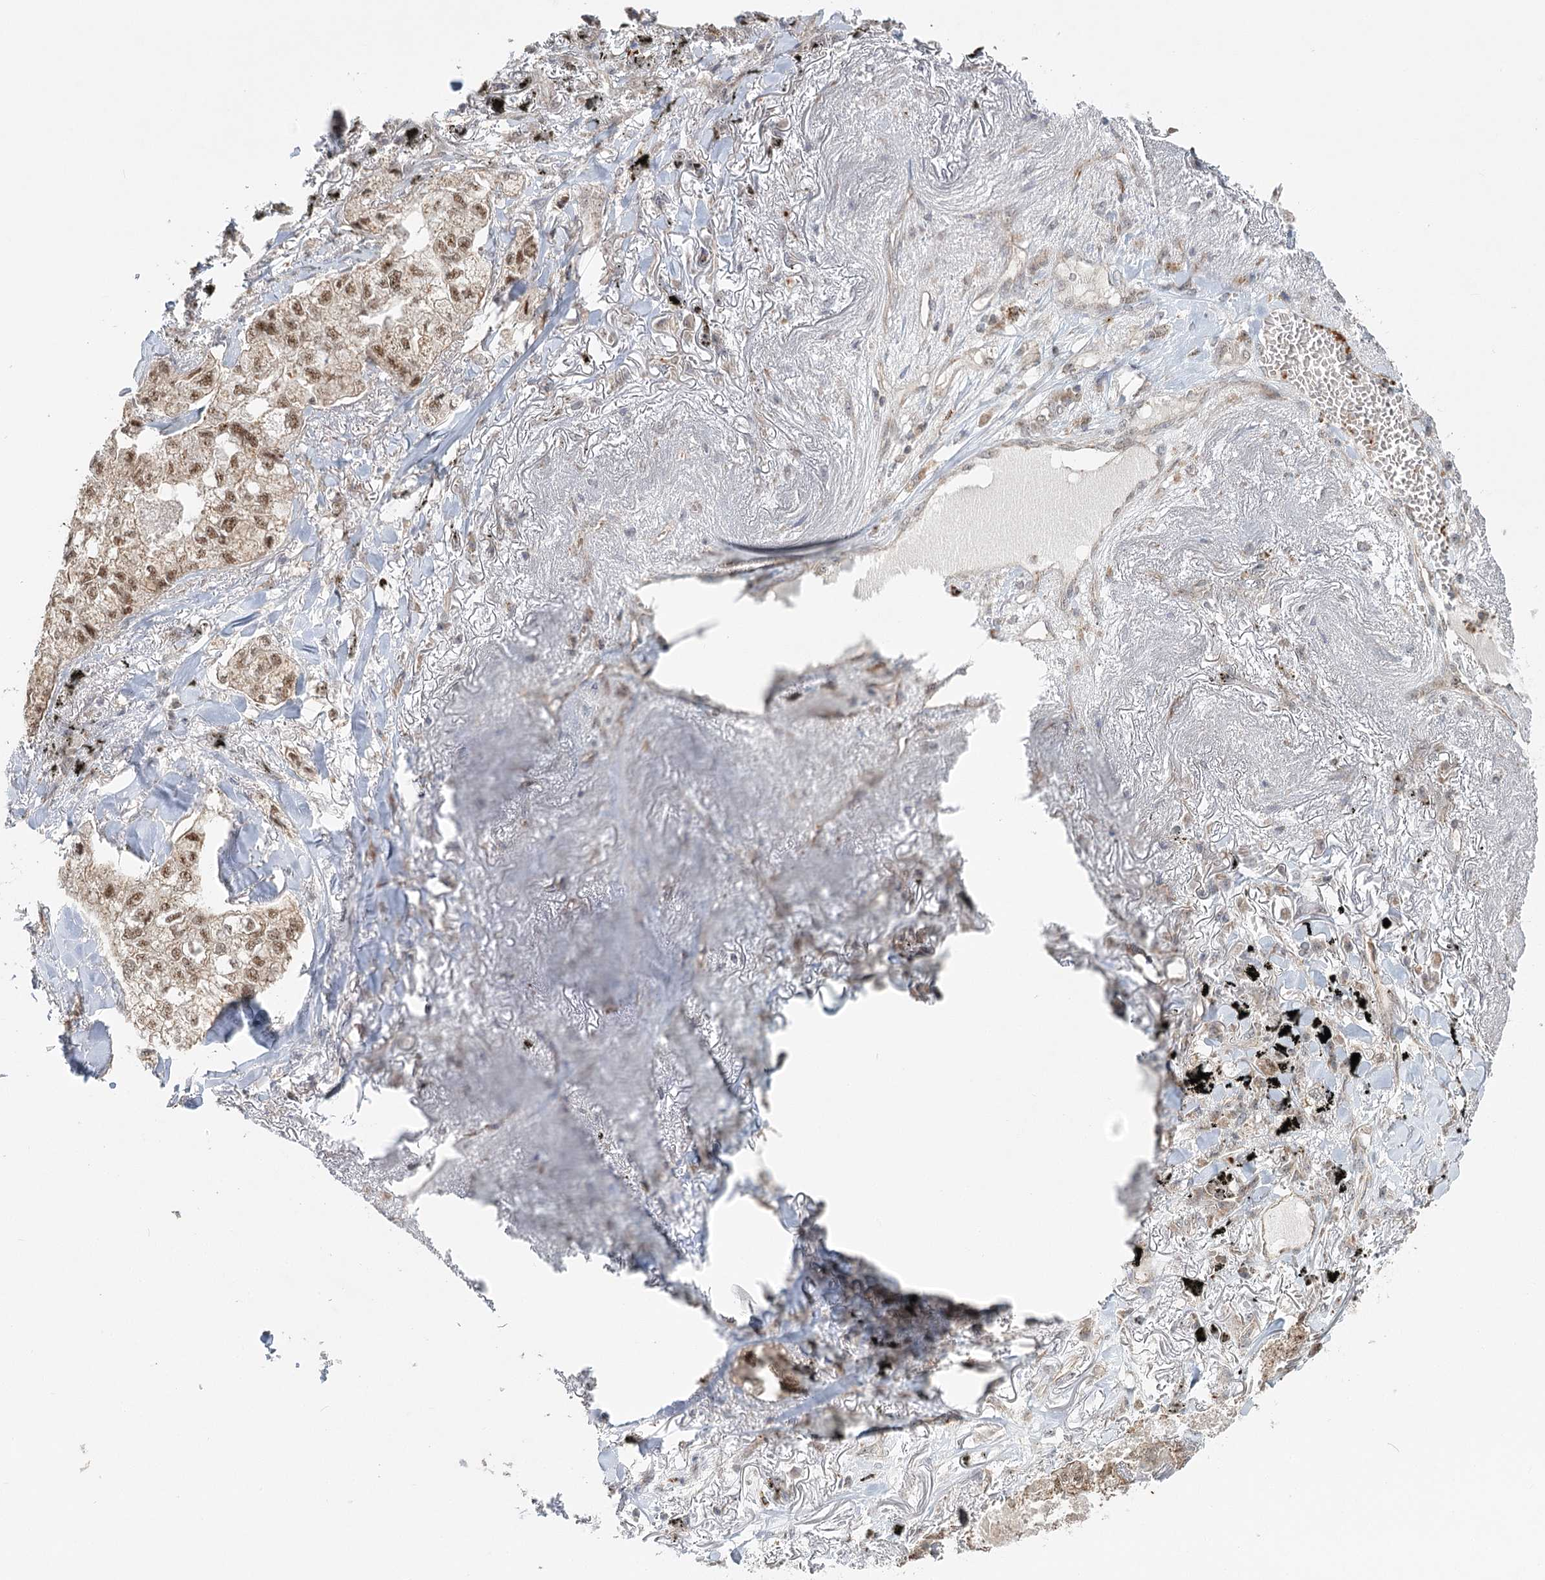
{"staining": {"intensity": "moderate", "quantity": ">75%", "location": "nuclear"}, "tissue": "lung cancer", "cell_type": "Tumor cells", "image_type": "cancer", "snomed": [{"axis": "morphology", "description": "Adenocarcinoma, NOS"}, {"axis": "topography", "description": "Lung"}], "caption": "A histopathology image of human adenocarcinoma (lung) stained for a protein shows moderate nuclear brown staining in tumor cells.", "gene": "RTN4IP1", "patient": {"sex": "male", "age": 65}}